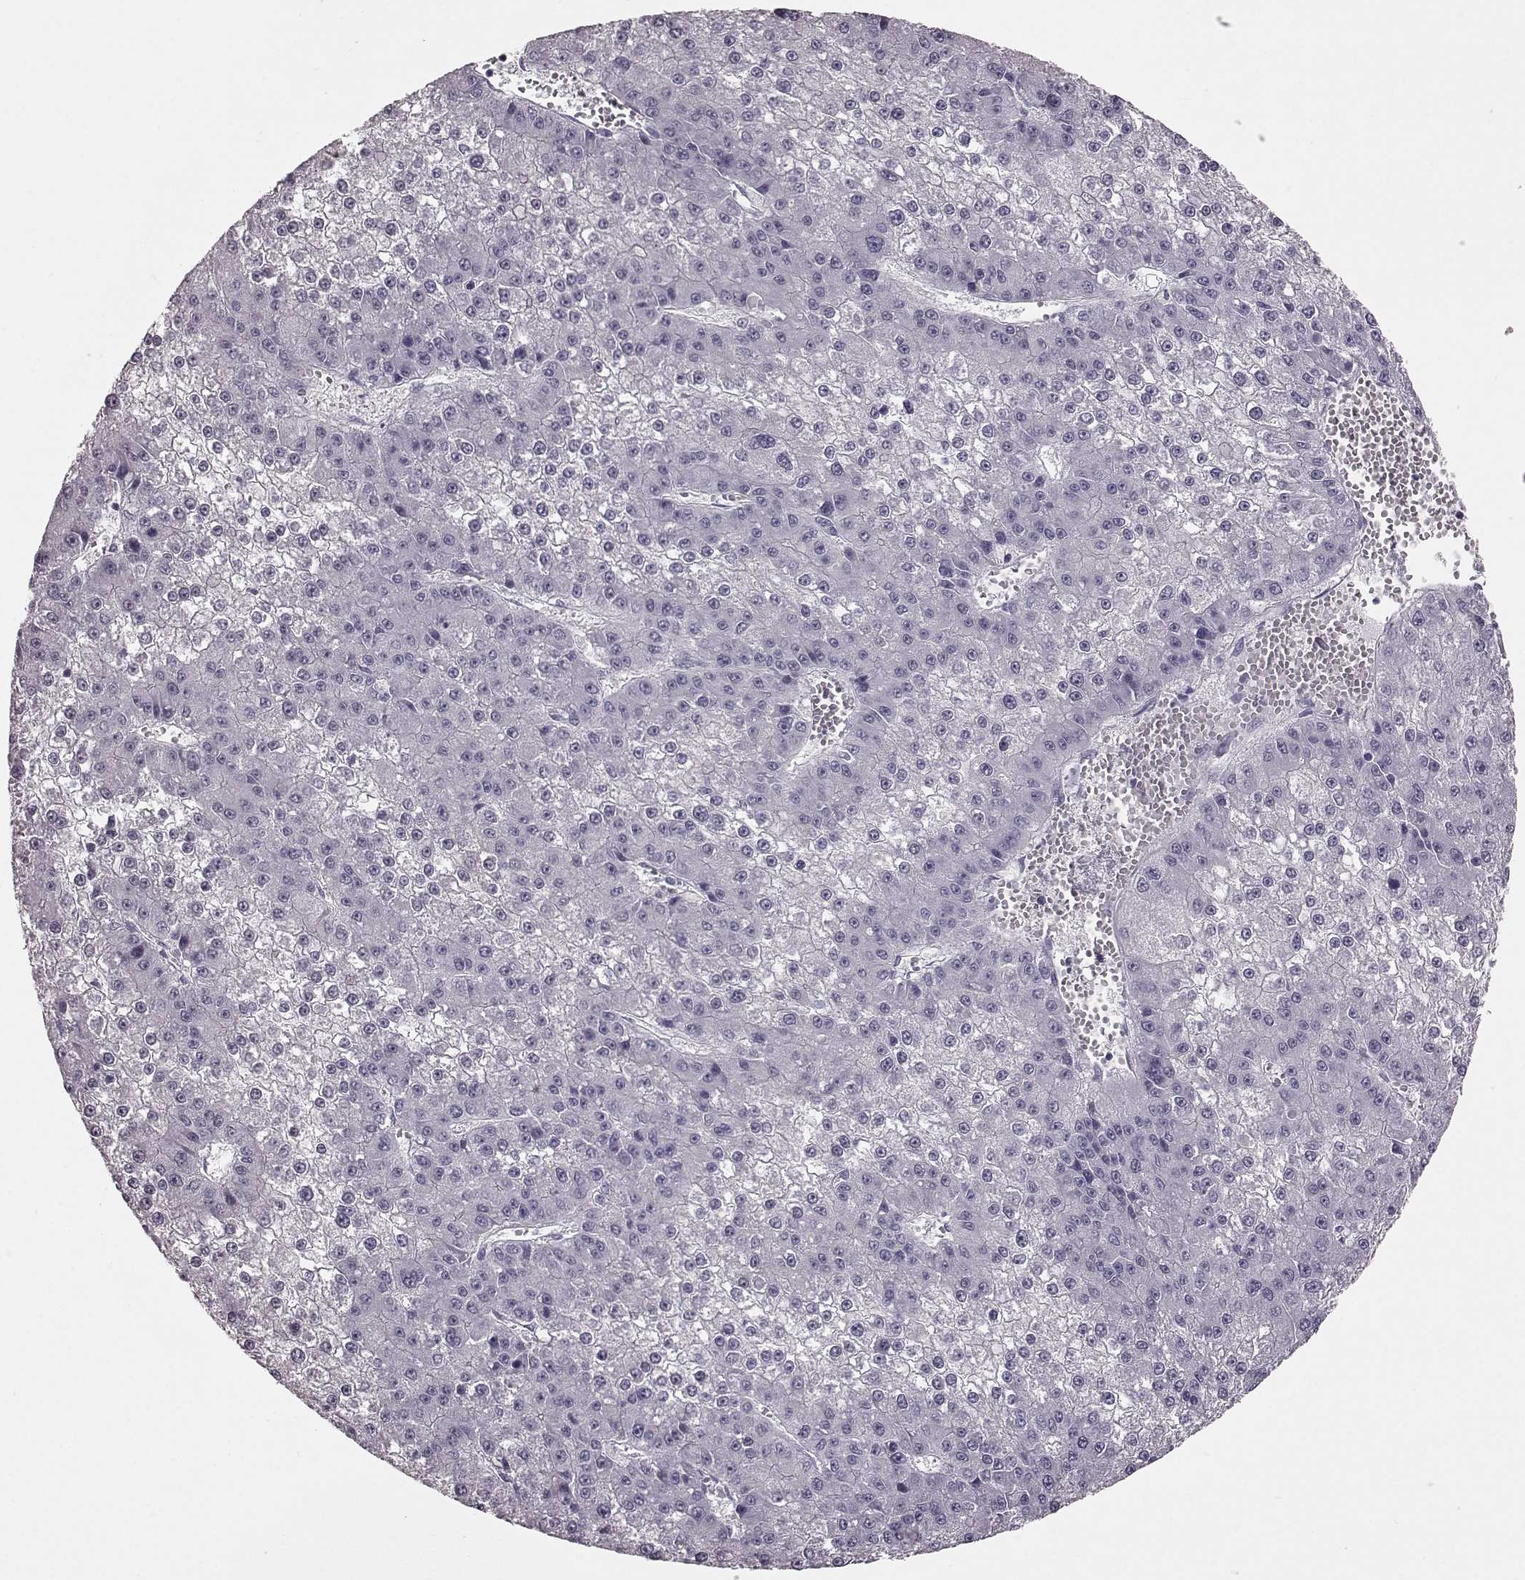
{"staining": {"intensity": "negative", "quantity": "none", "location": "none"}, "tissue": "liver cancer", "cell_type": "Tumor cells", "image_type": "cancer", "snomed": [{"axis": "morphology", "description": "Carcinoma, Hepatocellular, NOS"}, {"axis": "topography", "description": "Liver"}], "caption": "DAB immunohistochemical staining of human liver cancer displays no significant expression in tumor cells.", "gene": "TCHHL1", "patient": {"sex": "female", "age": 73}}